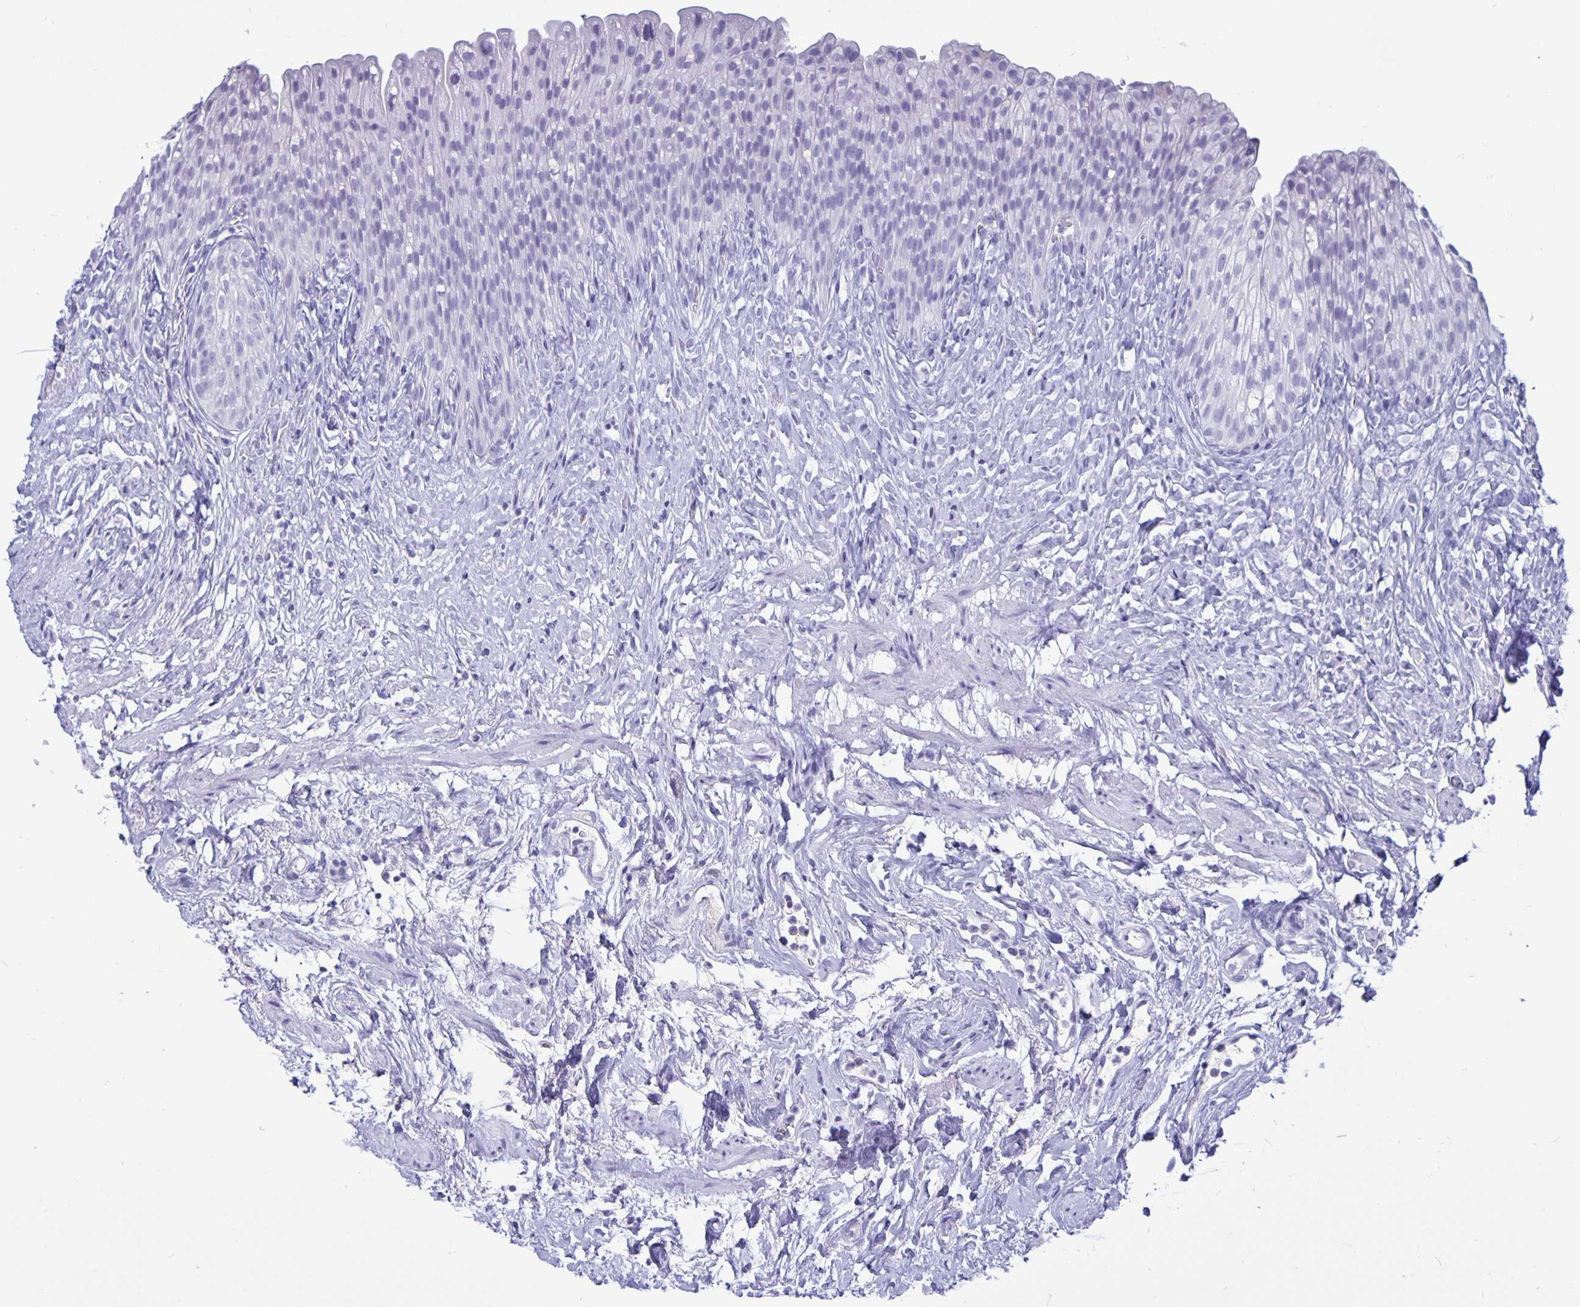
{"staining": {"intensity": "negative", "quantity": "none", "location": "none"}, "tissue": "urinary bladder", "cell_type": "Urothelial cells", "image_type": "normal", "snomed": [{"axis": "morphology", "description": "Normal tissue, NOS"}, {"axis": "topography", "description": "Urinary bladder"}, {"axis": "topography", "description": "Prostate"}], "caption": "Immunohistochemistry (IHC) of normal urinary bladder reveals no expression in urothelial cells.", "gene": "BPIFA3", "patient": {"sex": "male", "age": 76}}